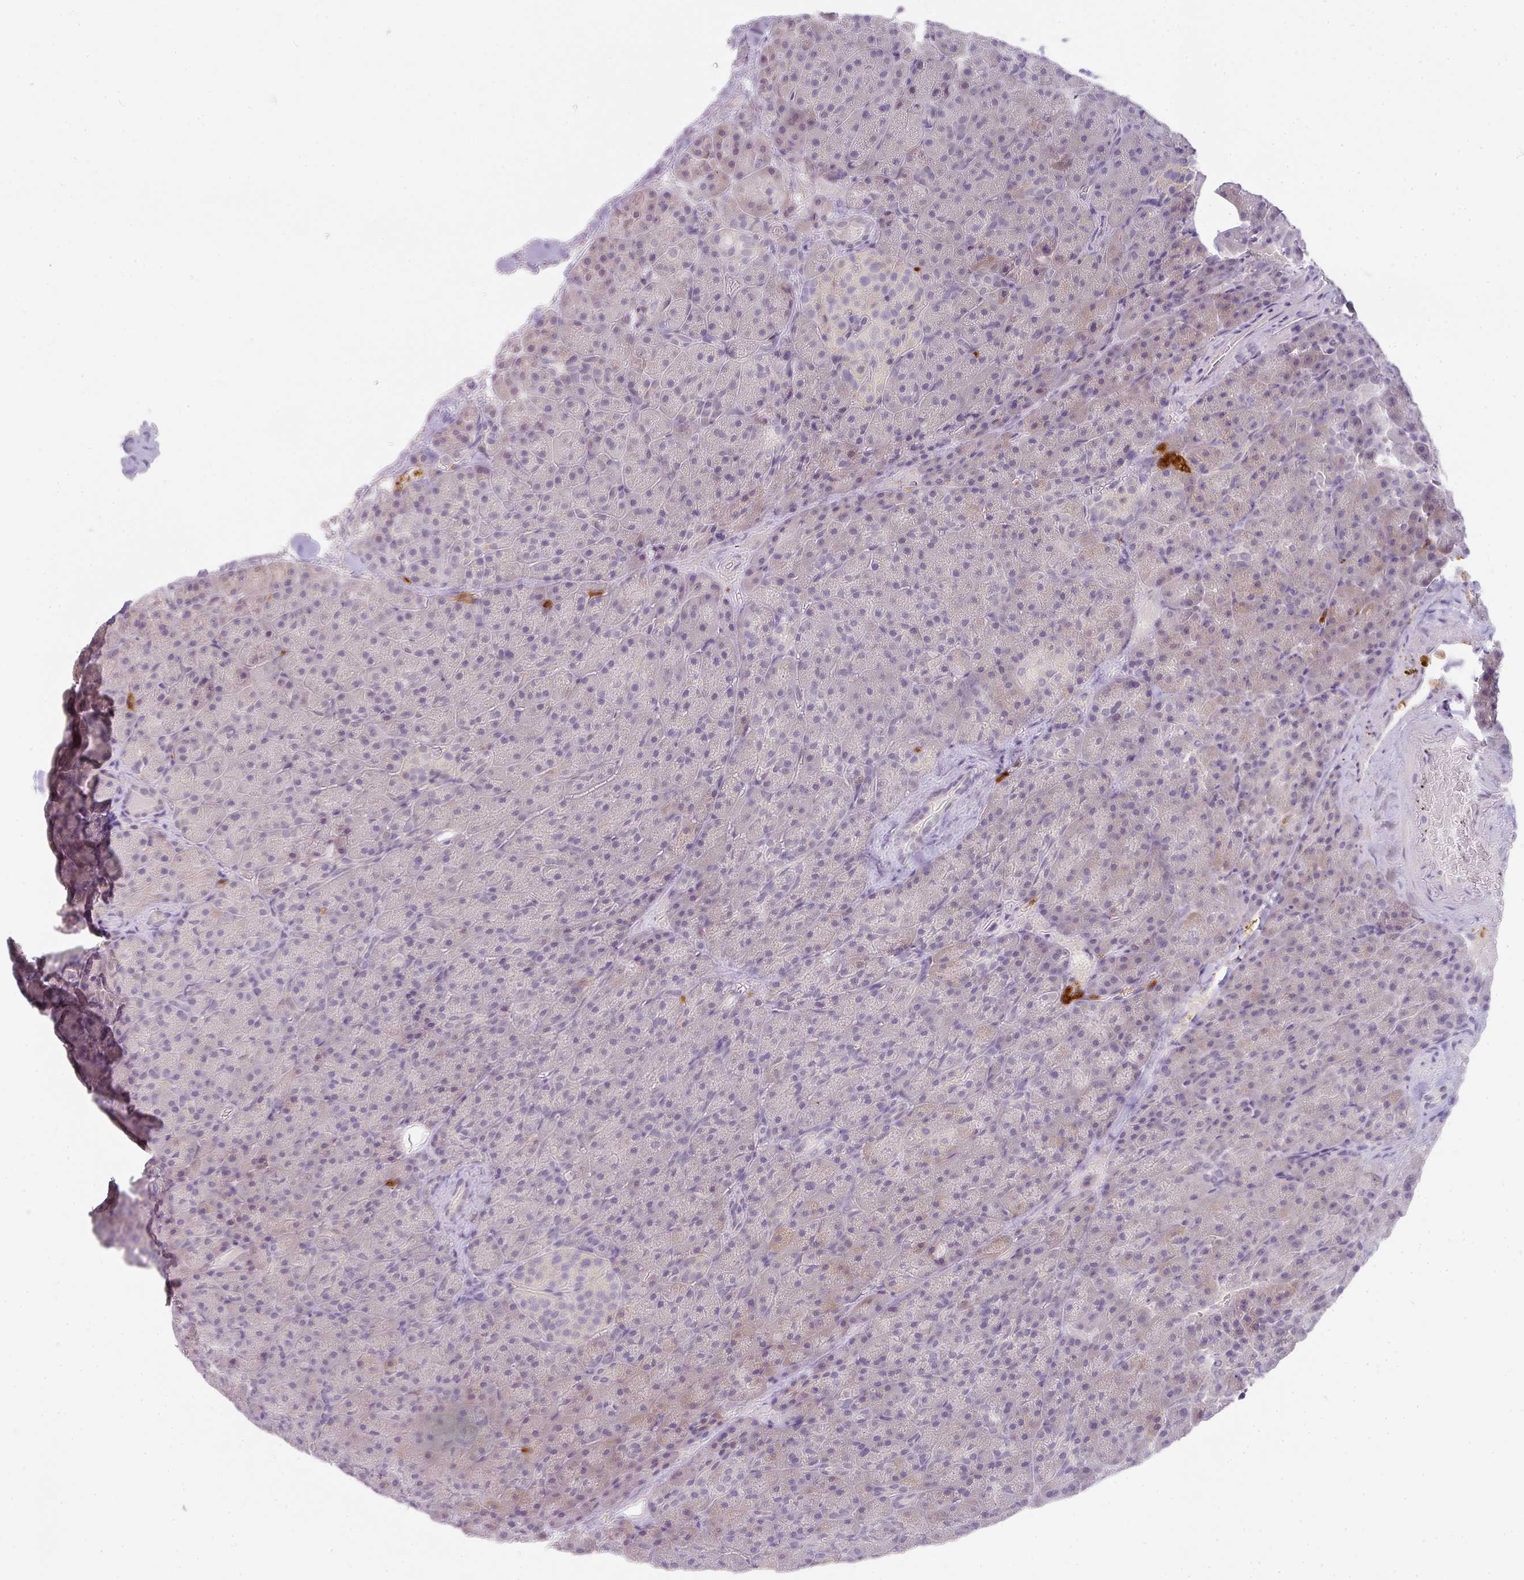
{"staining": {"intensity": "negative", "quantity": "none", "location": "none"}, "tissue": "pancreas", "cell_type": "Exocrine glandular cells", "image_type": "normal", "snomed": [{"axis": "morphology", "description": "Normal tissue, NOS"}, {"axis": "topography", "description": "Pancreas"}], "caption": "The histopathology image exhibits no significant staining in exocrine glandular cells of pancreas.", "gene": "HHEX", "patient": {"sex": "female", "age": 74}}